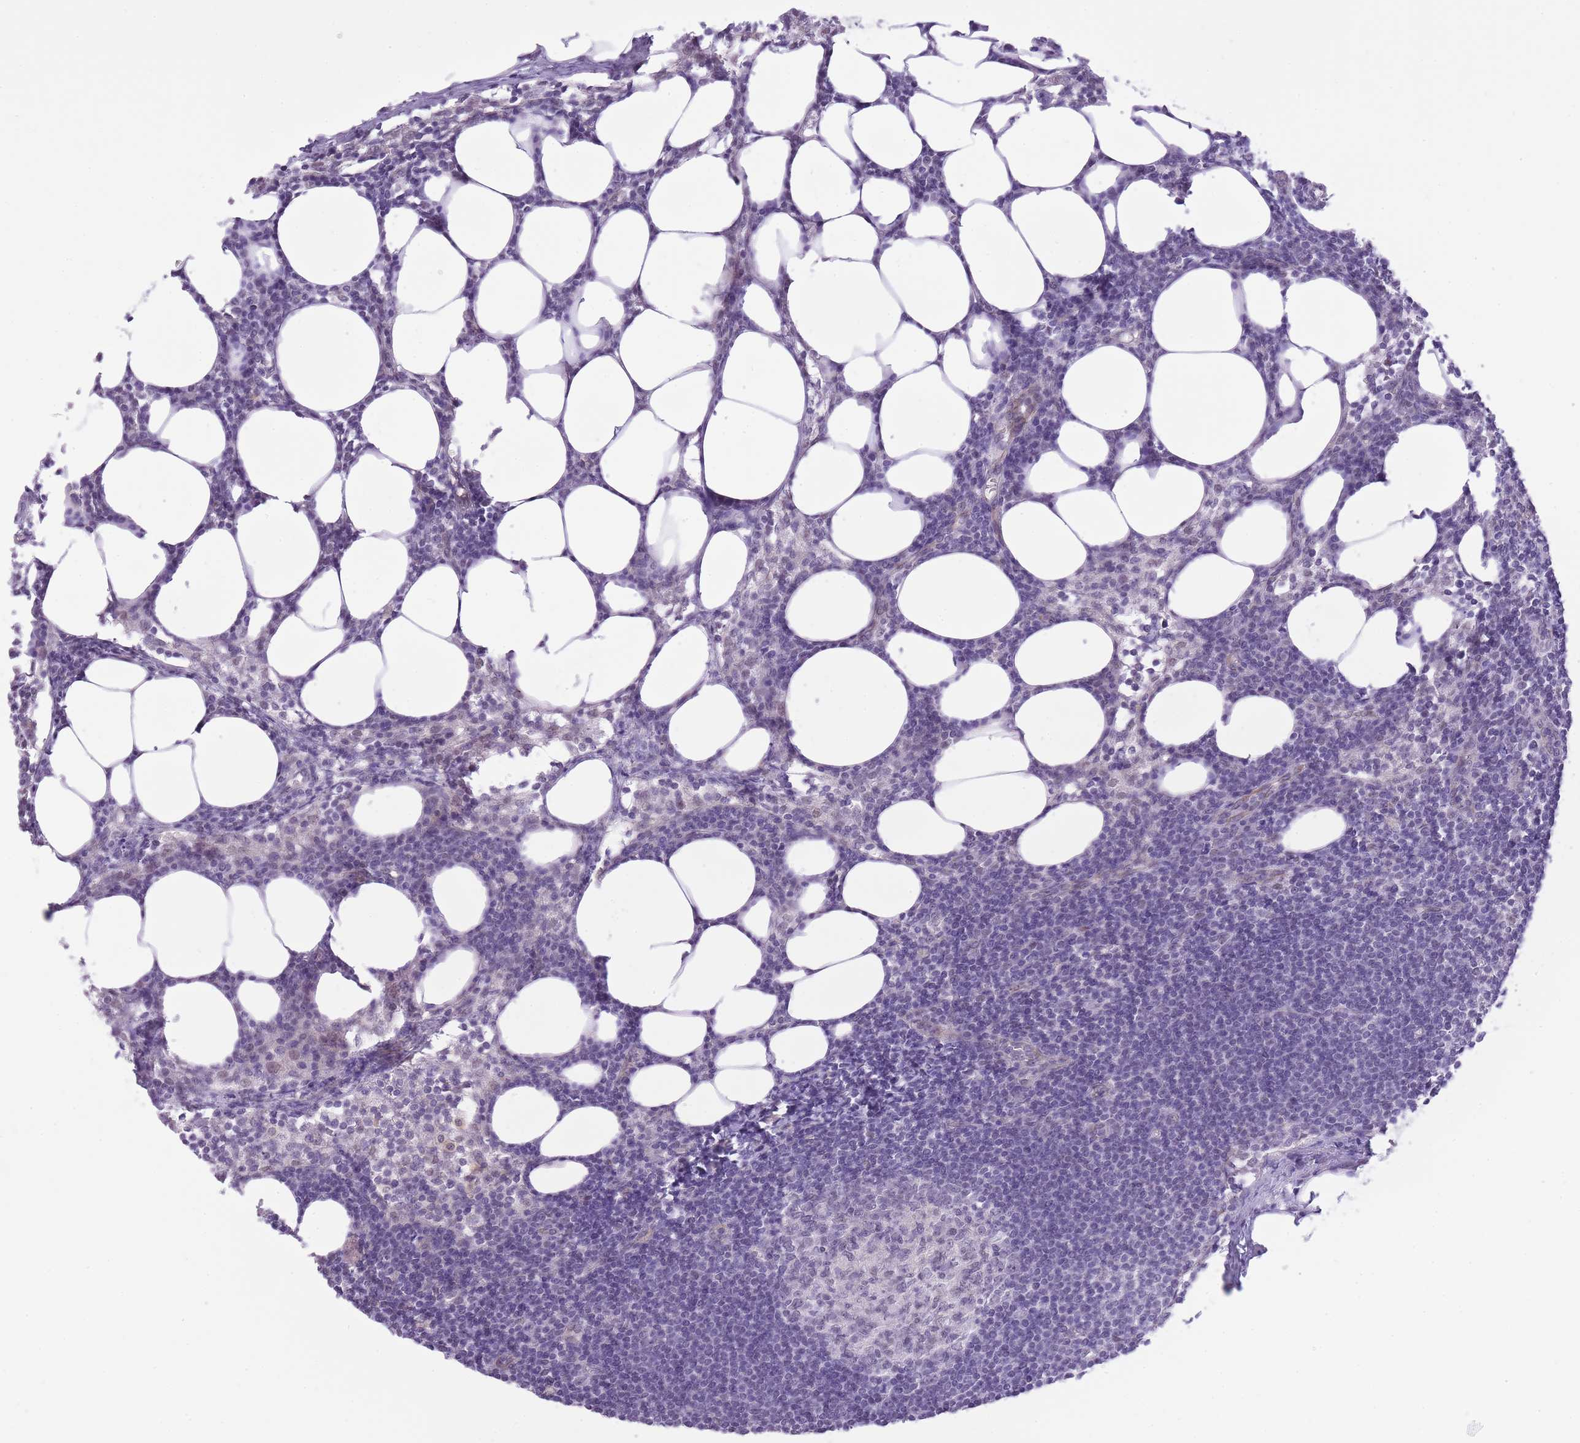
{"staining": {"intensity": "negative", "quantity": "none", "location": "none"}, "tissue": "lymph node", "cell_type": "Germinal center cells", "image_type": "normal", "snomed": [{"axis": "morphology", "description": "Normal tissue, NOS"}, {"axis": "topography", "description": "Lymph node"}], "caption": "Germinal center cells show no significant protein expression in unremarkable lymph node. Nuclei are stained in blue.", "gene": "MEIOSIN", "patient": {"sex": "female", "age": 30}}